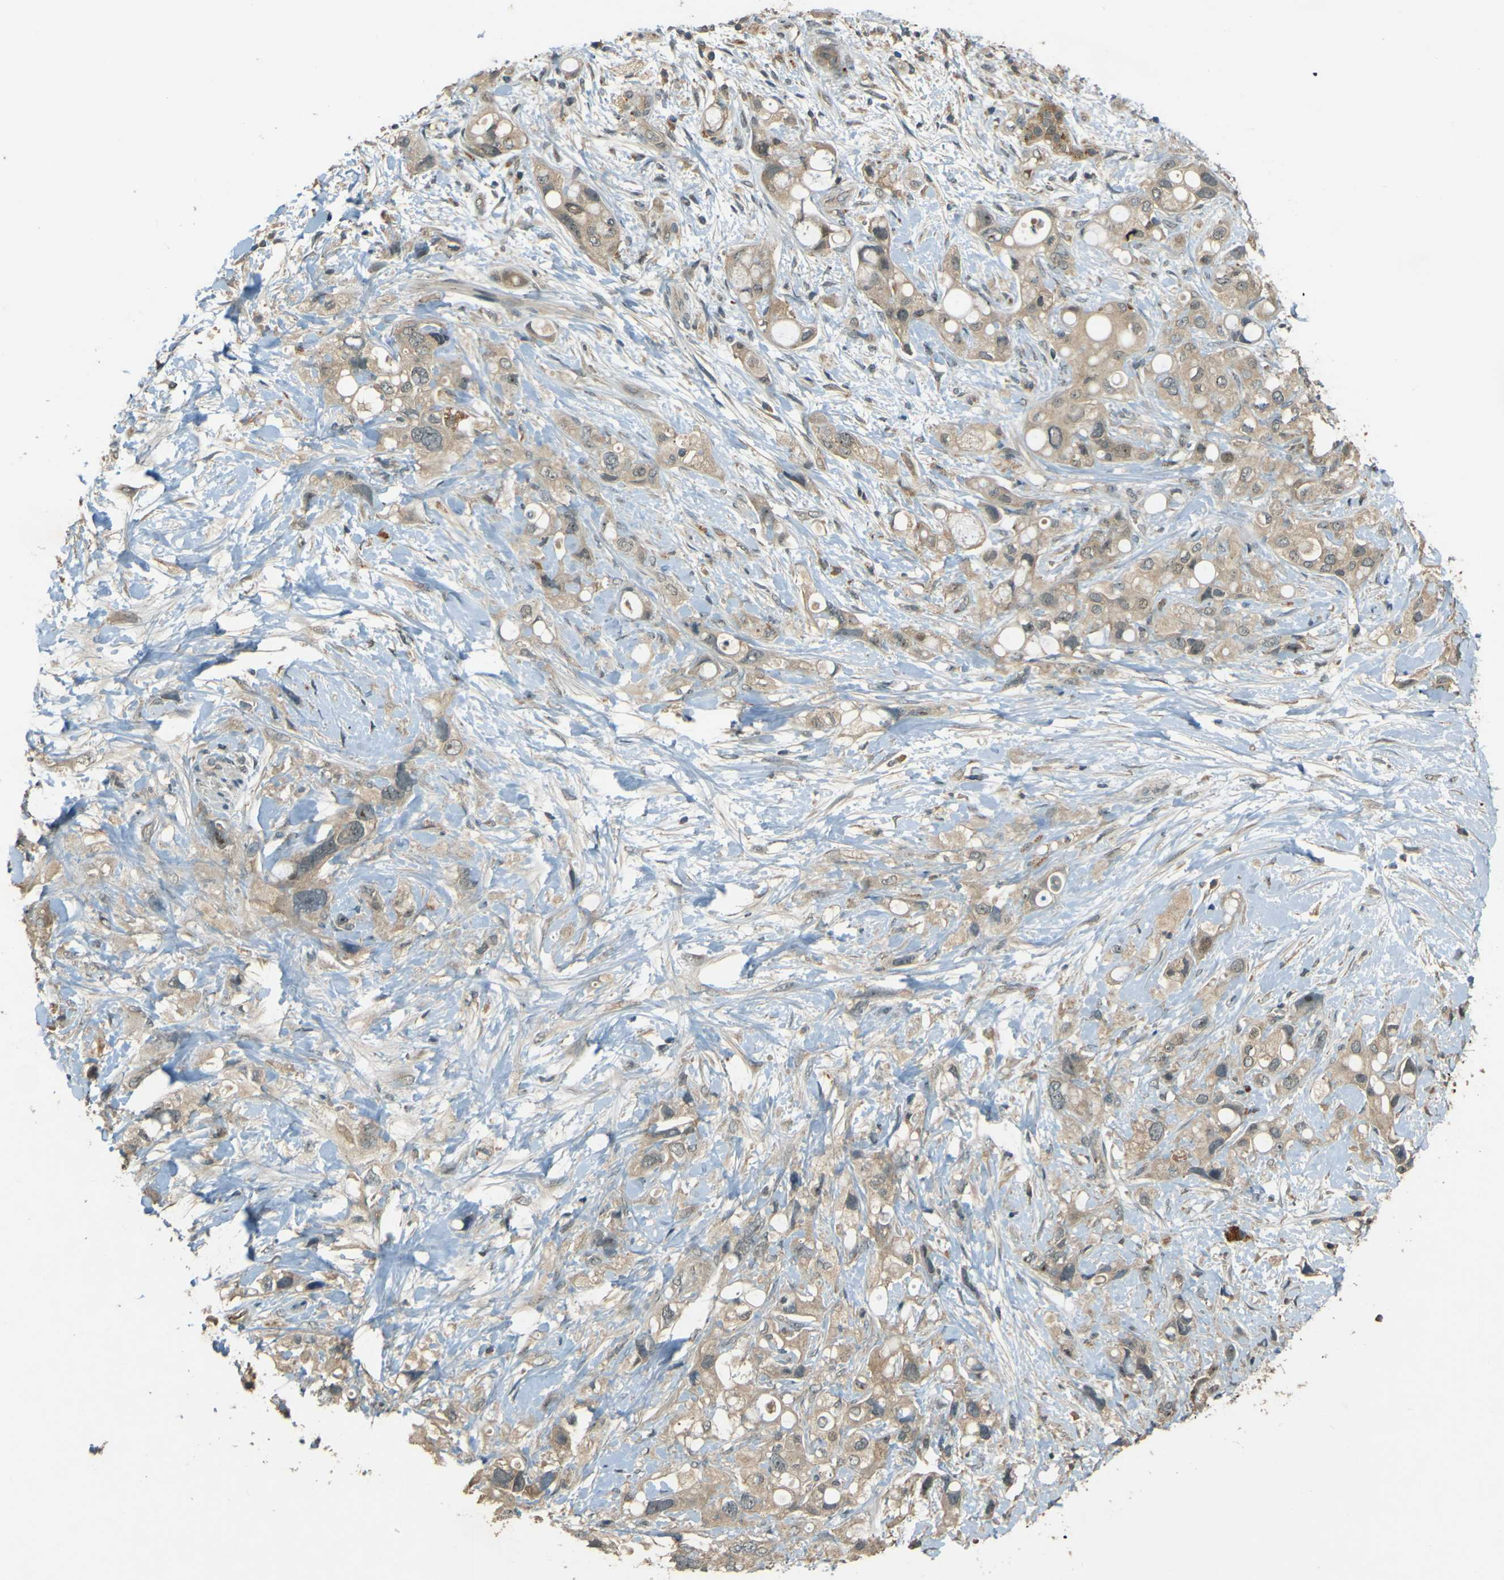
{"staining": {"intensity": "moderate", "quantity": ">75%", "location": "cytoplasmic/membranous"}, "tissue": "pancreatic cancer", "cell_type": "Tumor cells", "image_type": "cancer", "snomed": [{"axis": "morphology", "description": "Adenocarcinoma, NOS"}, {"axis": "topography", "description": "Pancreas"}], "caption": "Pancreatic adenocarcinoma was stained to show a protein in brown. There is medium levels of moderate cytoplasmic/membranous positivity in about >75% of tumor cells.", "gene": "MPDZ", "patient": {"sex": "female", "age": 56}}